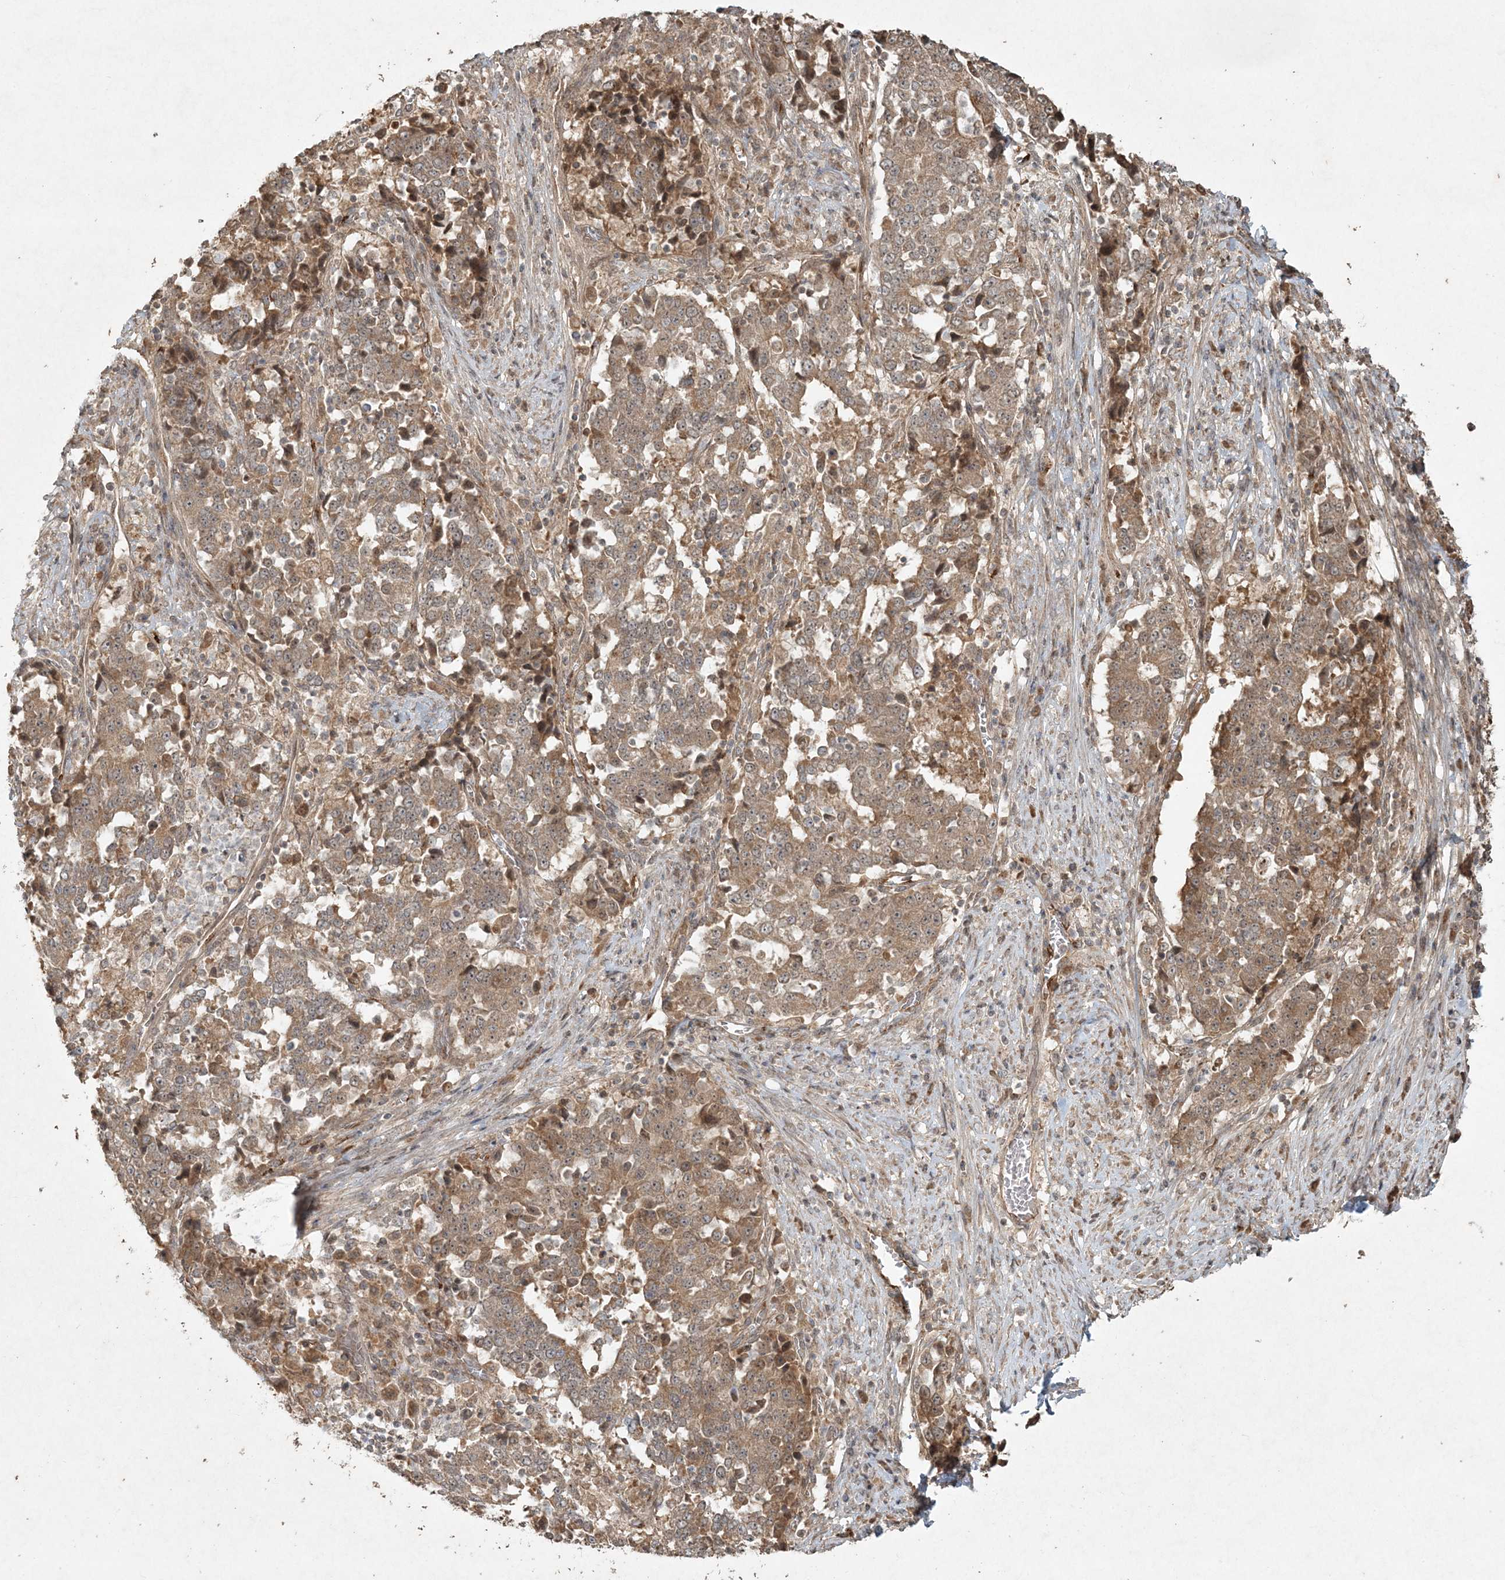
{"staining": {"intensity": "moderate", "quantity": "25%-75%", "location": "cytoplasmic/membranous"}, "tissue": "stomach cancer", "cell_type": "Tumor cells", "image_type": "cancer", "snomed": [{"axis": "morphology", "description": "Adenocarcinoma, NOS"}, {"axis": "topography", "description": "Stomach"}], "caption": "About 25%-75% of tumor cells in human stomach cancer (adenocarcinoma) display moderate cytoplasmic/membranous protein expression as visualized by brown immunohistochemical staining.", "gene": "ANAPC16", "patient": {"sex": "male", "age": 59}}